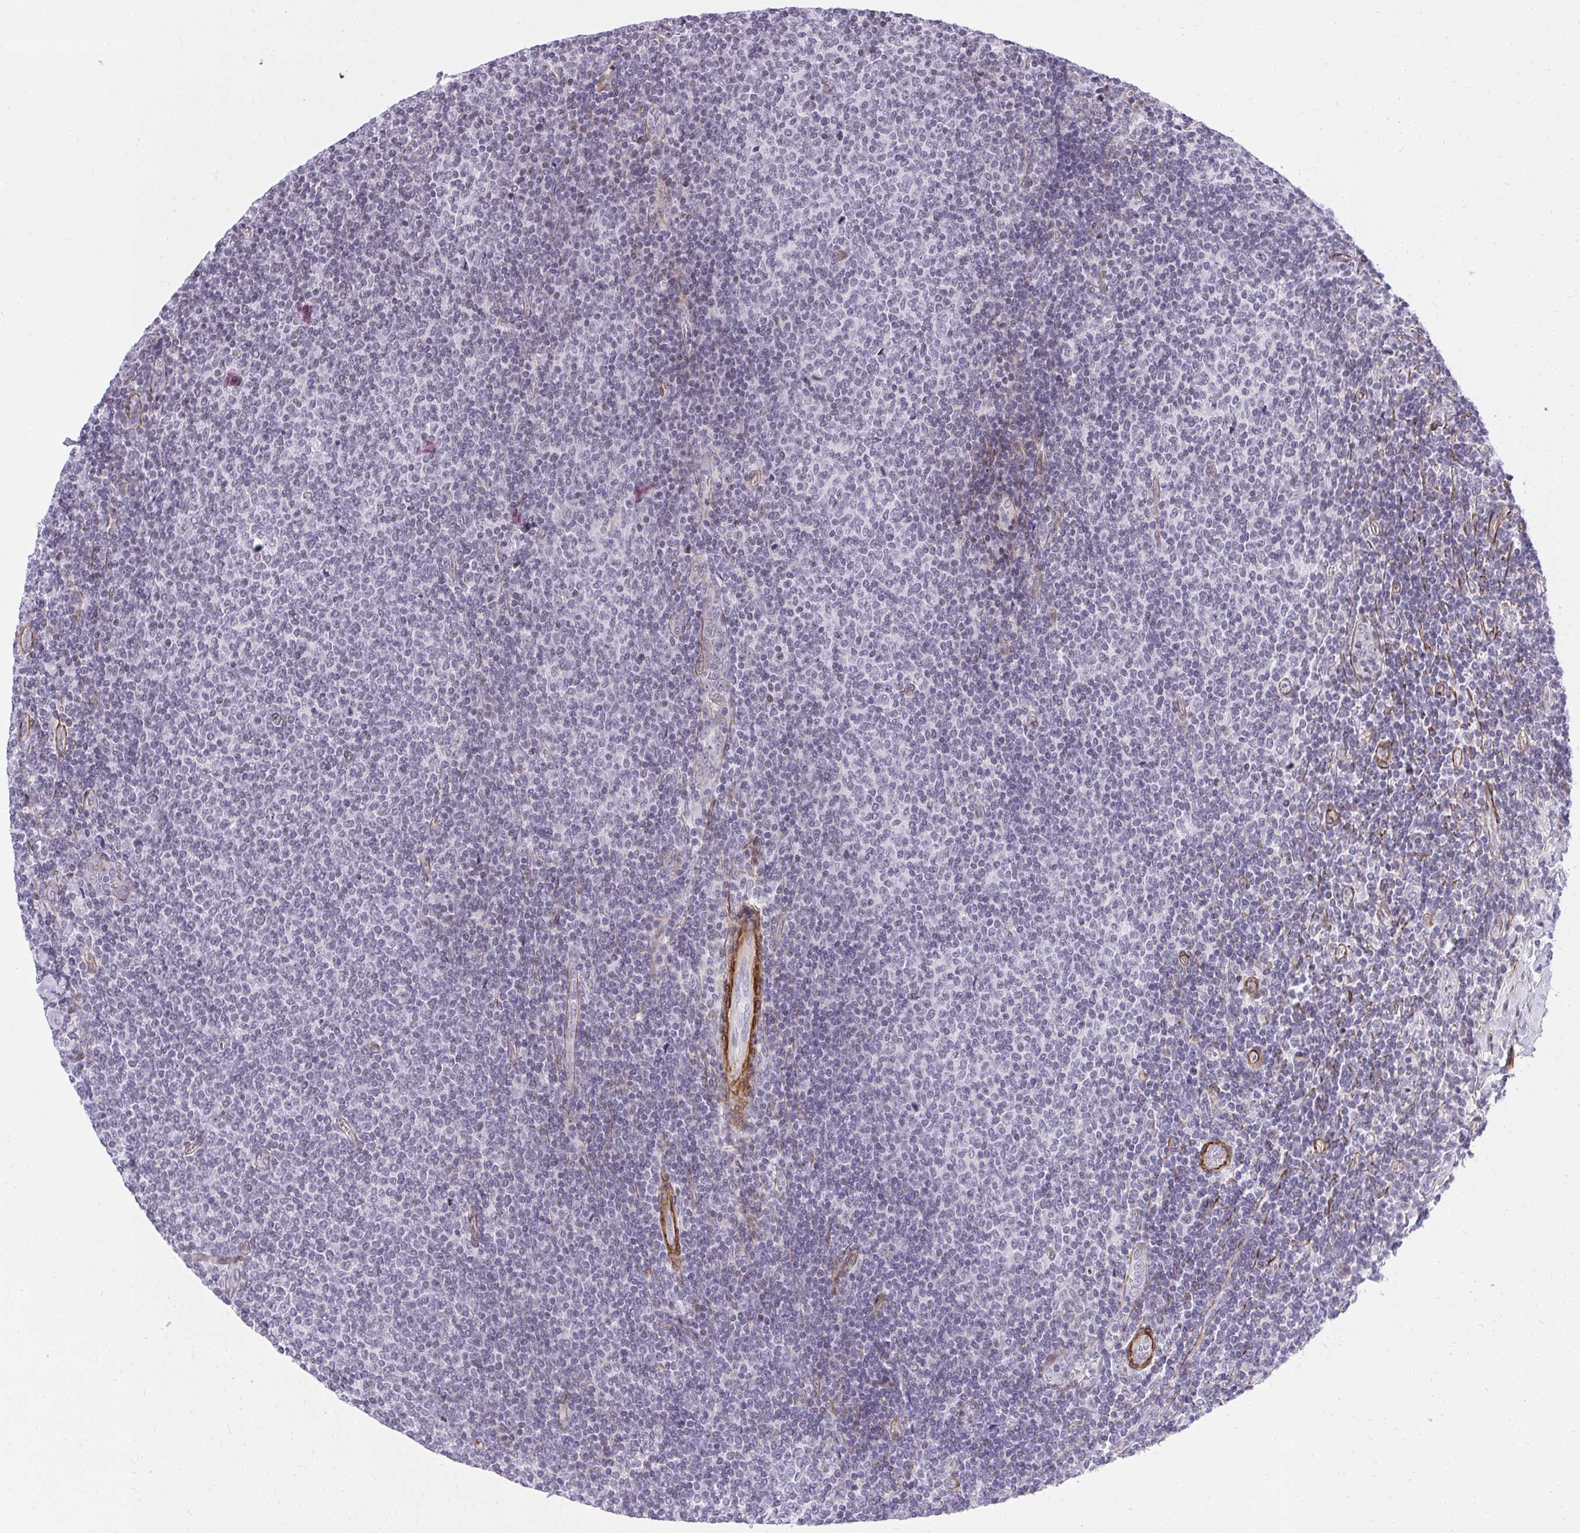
{"staining": {"intensity": "negative", "quantity": "none", "location": "none"}, "tissue": "lymphoma", "cell_type": "Tumor cells", "image_type": "cancer", "snomed": [{"axis": "morphology", "description": "Malignant lymphoma, non-Hodgkin's type, Low grade"}, {"axis": "topography", "description": "Lymph node"}], "caption": "Immunohistochemistry (IHC) photomicrograph of neoplastic tissue: lymphoma stained with DAB (3,3'-diaminobenzidine) exhibits no significant protein staining in tumor cells.", "gene": "KCNN4", "patient": {"sex": "male", "age": 52}}